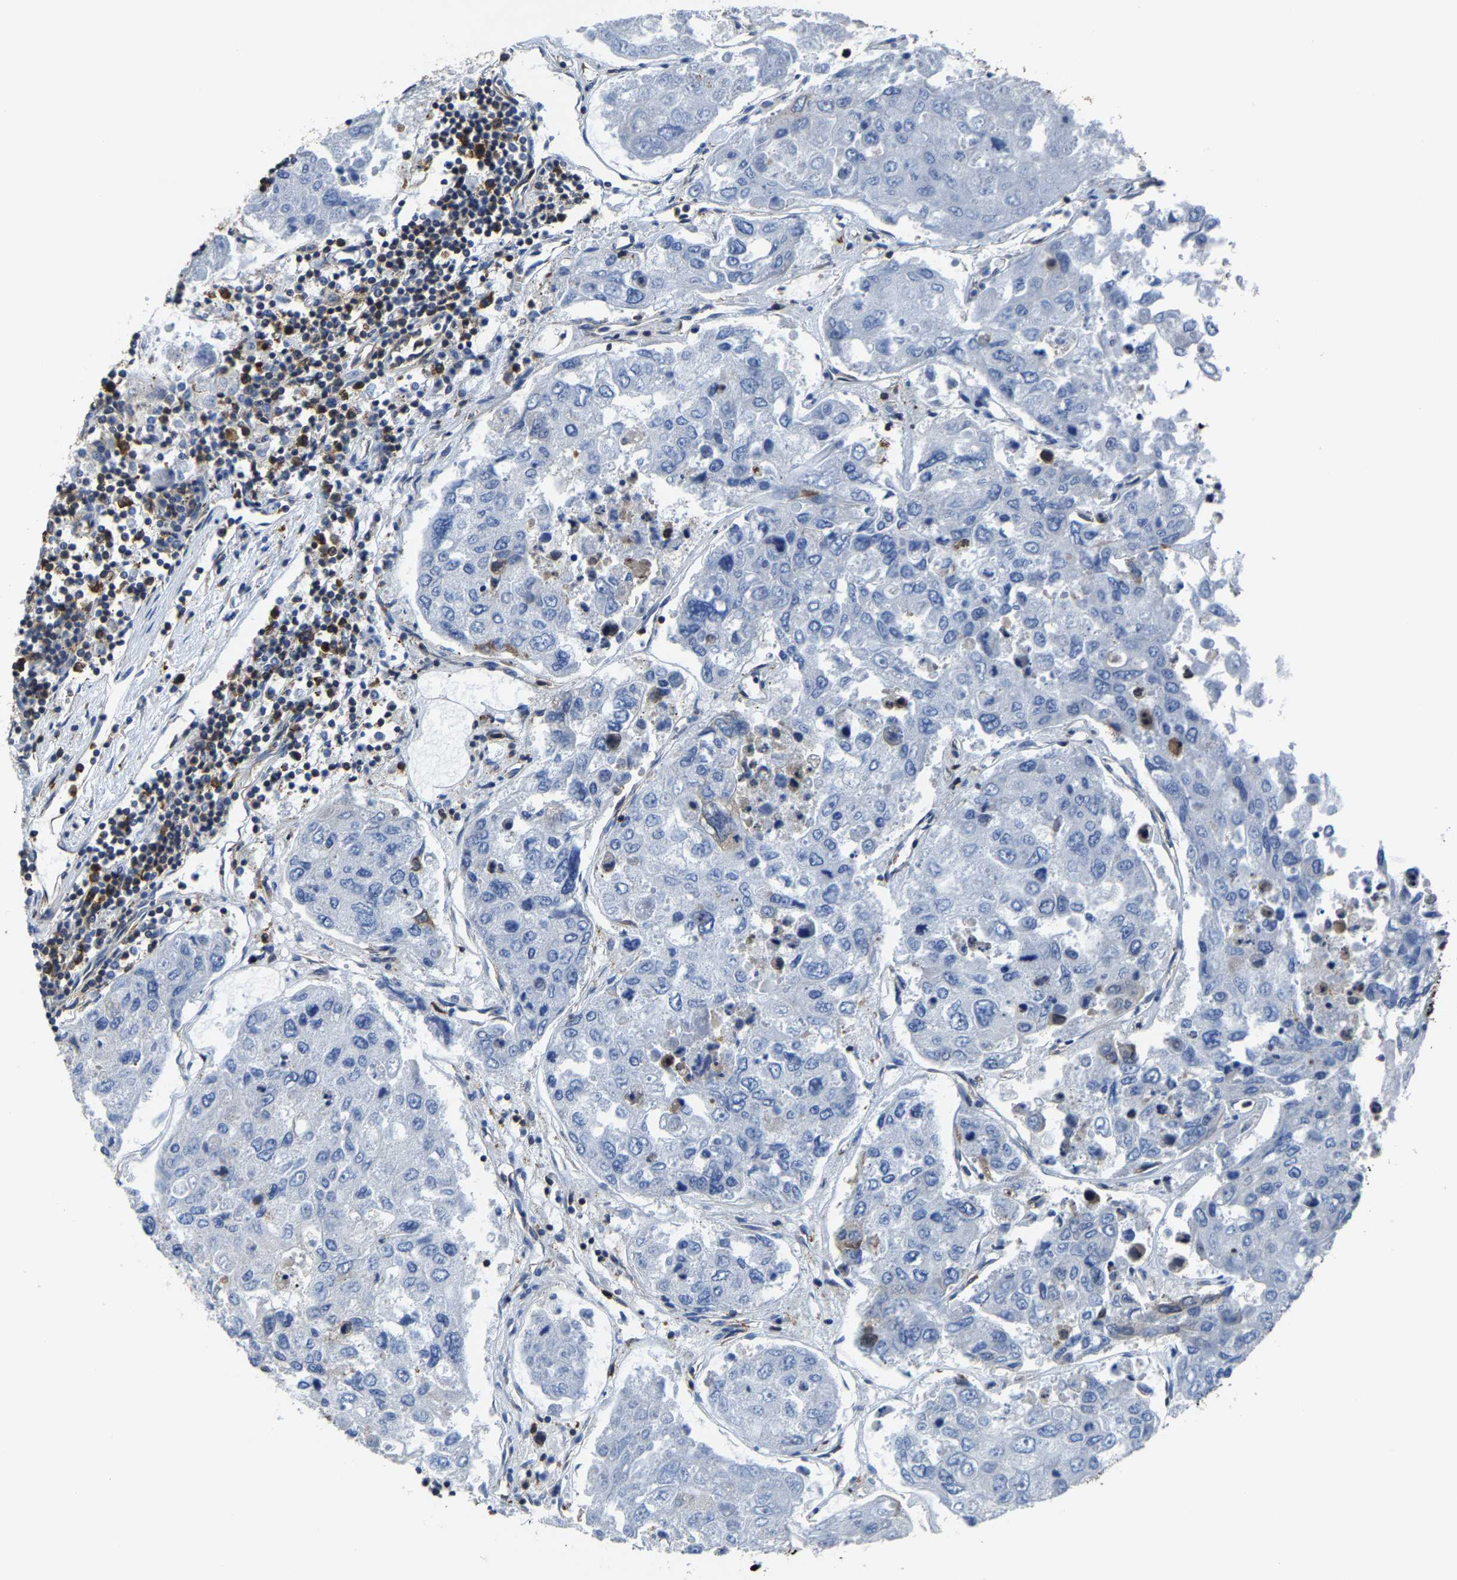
{"staining": {"intensity": "negative", "quantity": "none", "location": "none"}, "tissue": "urothelial cancer", "cell_type": "Tumor cells", "image_type": "cancer", "snomed": [{"axis": "morphology", "description": "Urothelial carcinoma, High grade"}, {"axis": "topography", "description": "Lymph node"}, {"axis": "topography", "description": "Urinary bladder"}], "caption": "An image of urothelial carcinoma (high-grade) stained for a protein demonstrates no brown staining in tumor cells.", "gene": "G3BP2", "patient": {"sex": "male", "age": 51}}